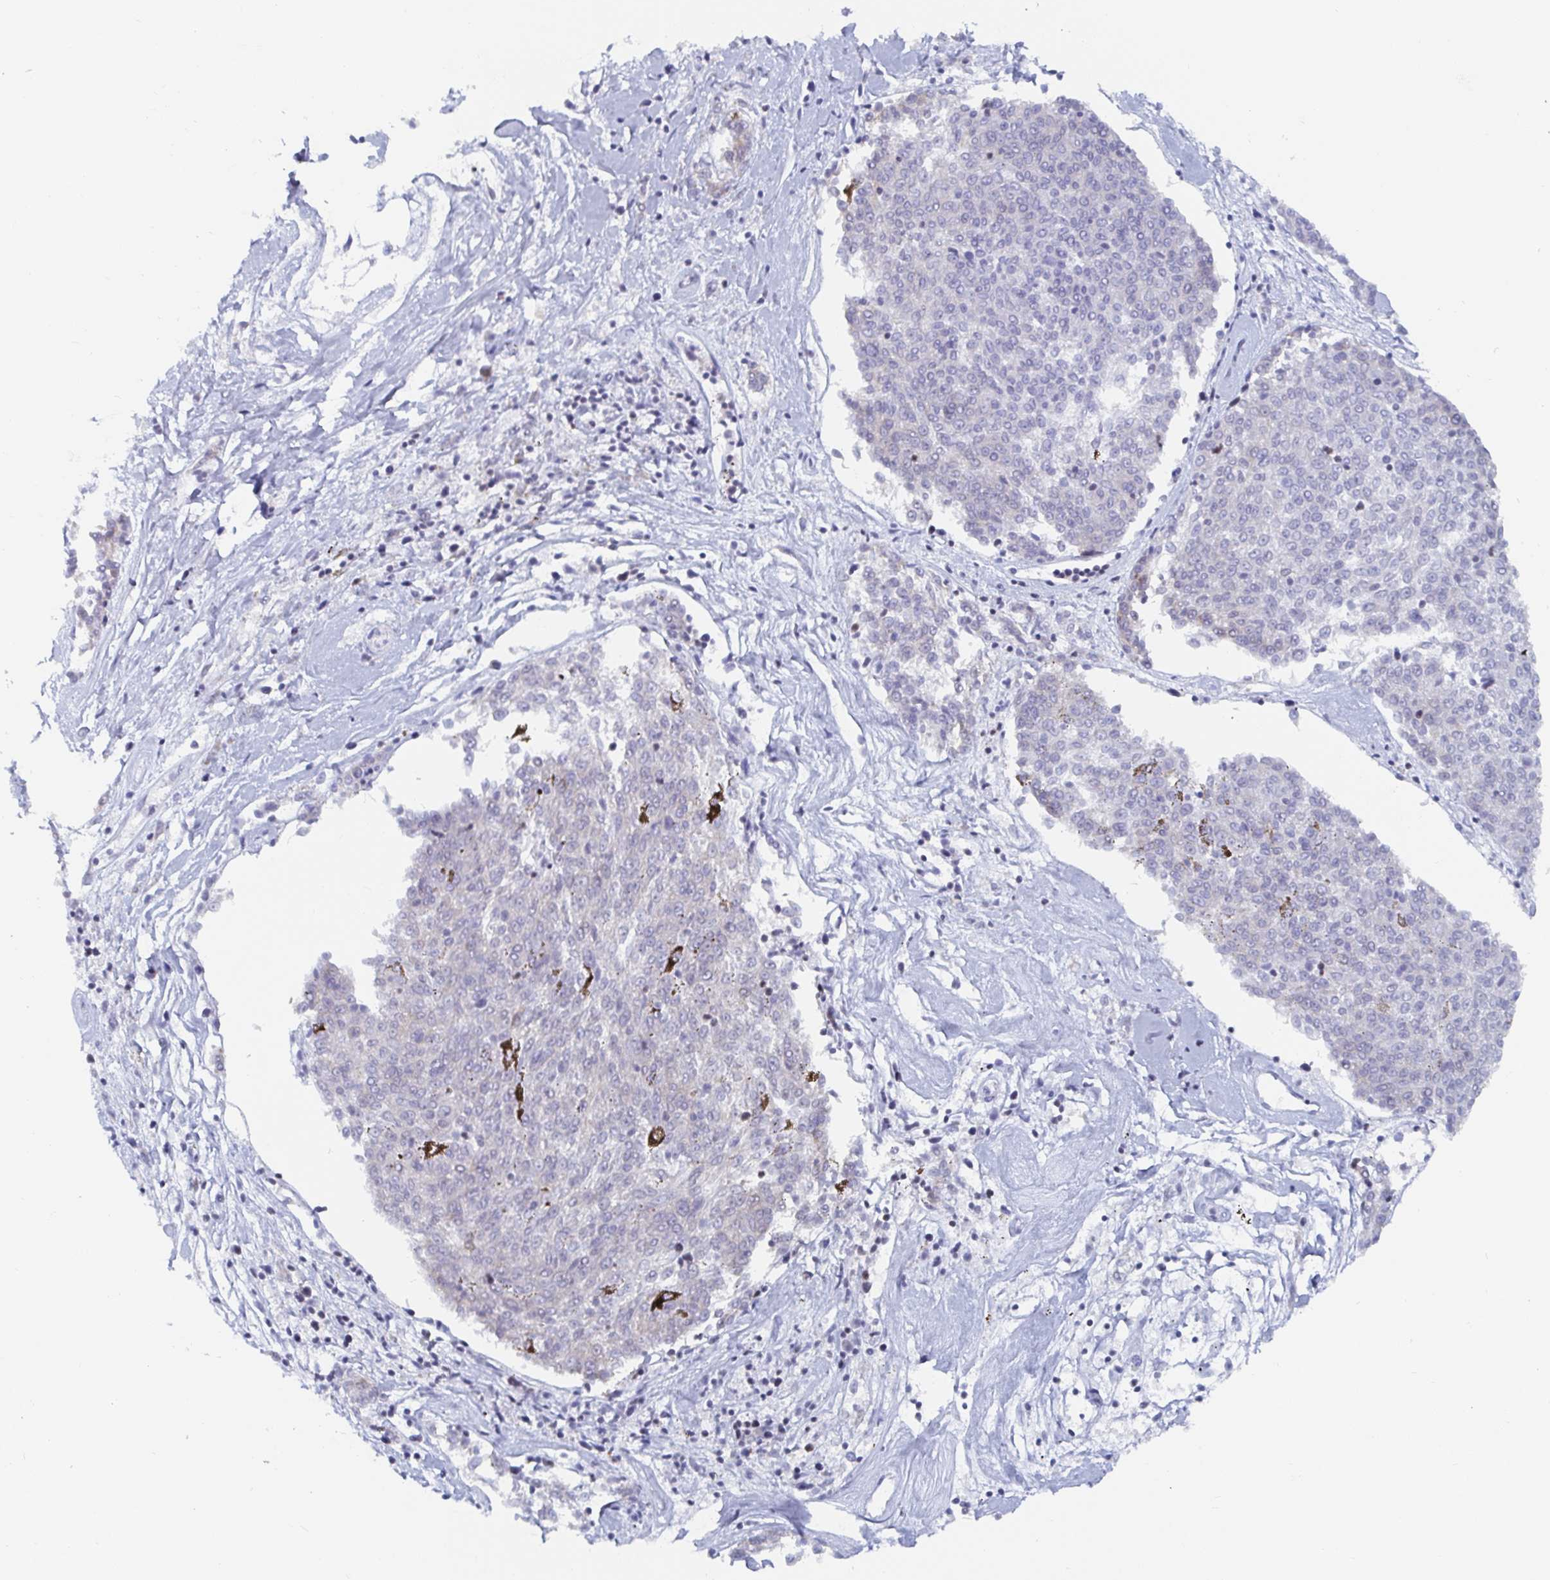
{"staining": {"intensity": "negative", "quantity": "none", "location": "none"}, "tissue": "melanoma", "cell_type": "Tumor cells", "image_type": "cancer", "snomed": [{"axis": "morphology", "description": "Malignant melanoma, NOS"}, {"axis": "topography", "description": "Skin"}], "caption": "Malignant melanoma was stained to show a protein in brown. There is no significant positivity in tumor cells. (DAB immunohistochemistry, high magnification).", "gene": "EWSR1", "patient": {"sex": "female", "age": 72}}